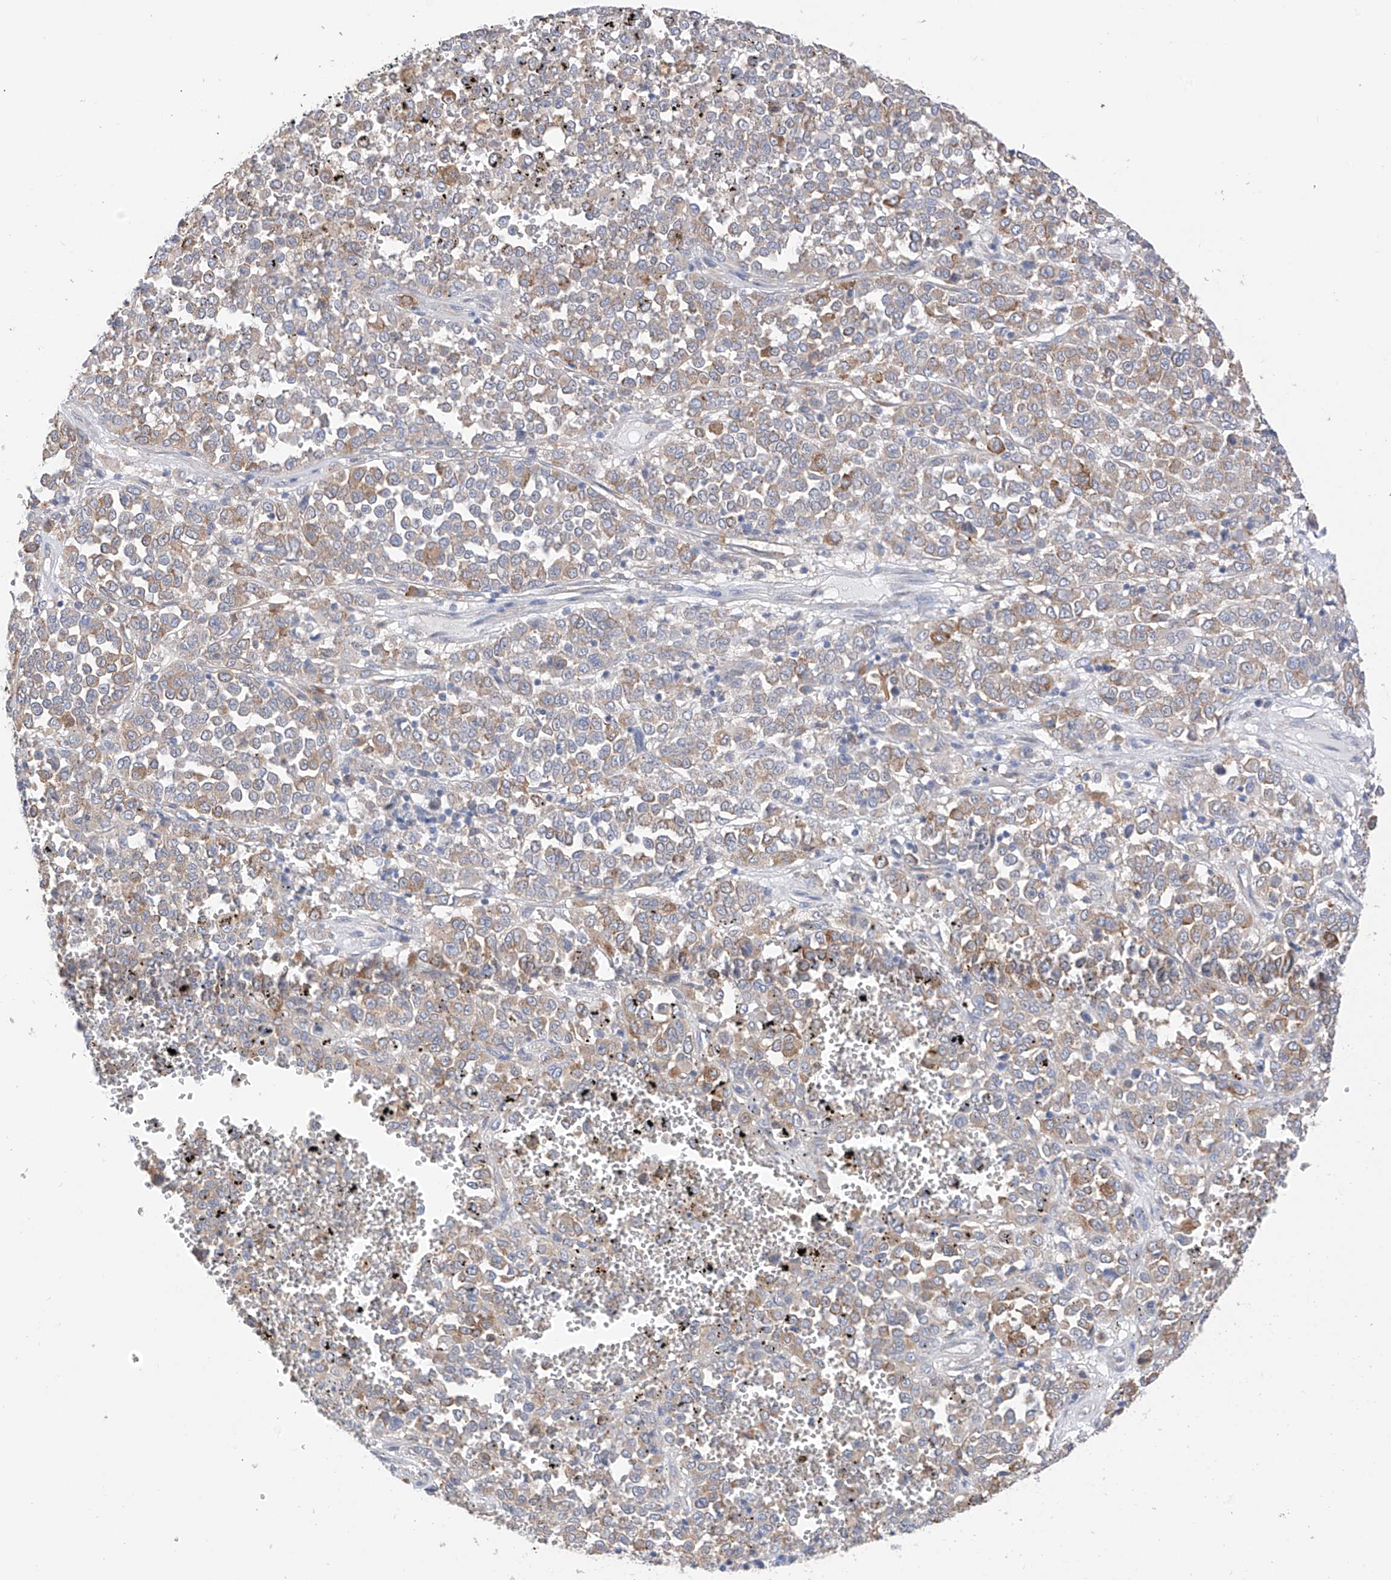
{"staining": {"intensity": "moderate", "quantity": "<25%", "location": "cytoplasmic/membranous"}, "tissue": "melanoma", "cell_type": "Tumor cells", "image_type": "cancer", "snomed": [{"axis": "morphology", "description": "Malignant melanoma, Metastatic site"}, {"axis": "topography", "description": "Pancreas"}], "caption": "Immunohistochemical staining of melanoma displays low levels of moderate cytoplasmic/membranous positivity in approximately <25% of tumor cells.", "gene": "REC8", "patient": {"sex": "female", "age": 30}}